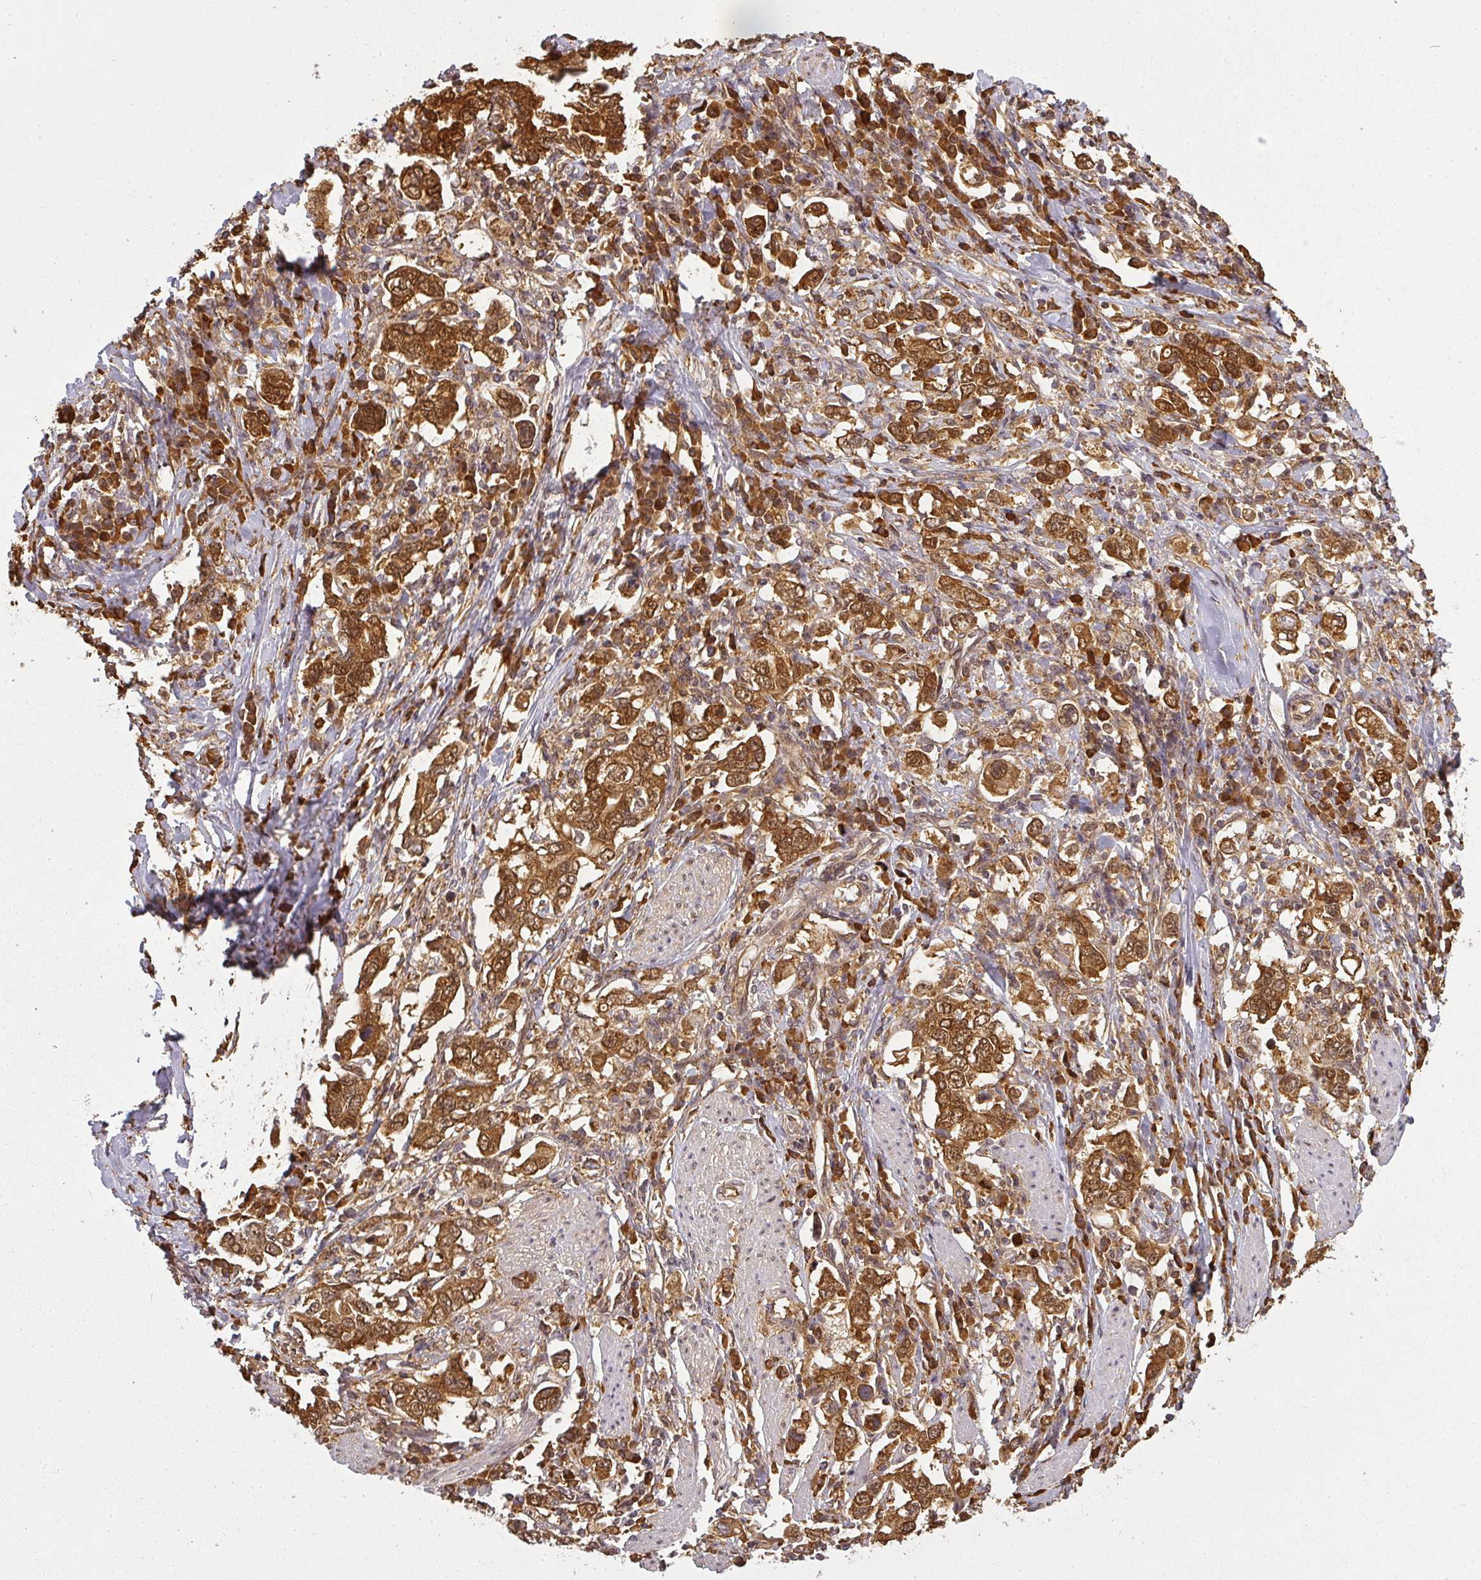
{"staining": {"intensity": "strong", "quantity": ">75%", "location": "cytoplasmic/membranous"}, "tissue": "stomach cancer", "cell_type": "Tumor cells", "image_type": "cancer", "snomed": [{"axis": "morphology", "description": "Adenocarcinoma, NOS"}, {"axis": "topography", "description": "Stomach, upper"}, {"axis": "topography", "description": "Stomach"}], "caption": "Tumor cells exhibit high levels of strong cytoplasmic/membranous staining in approximately >75% of cells in human adenocarcinoma (stomach).", "gene": "PPP6R3", "patient": {"sex": "male", "age": 62}}